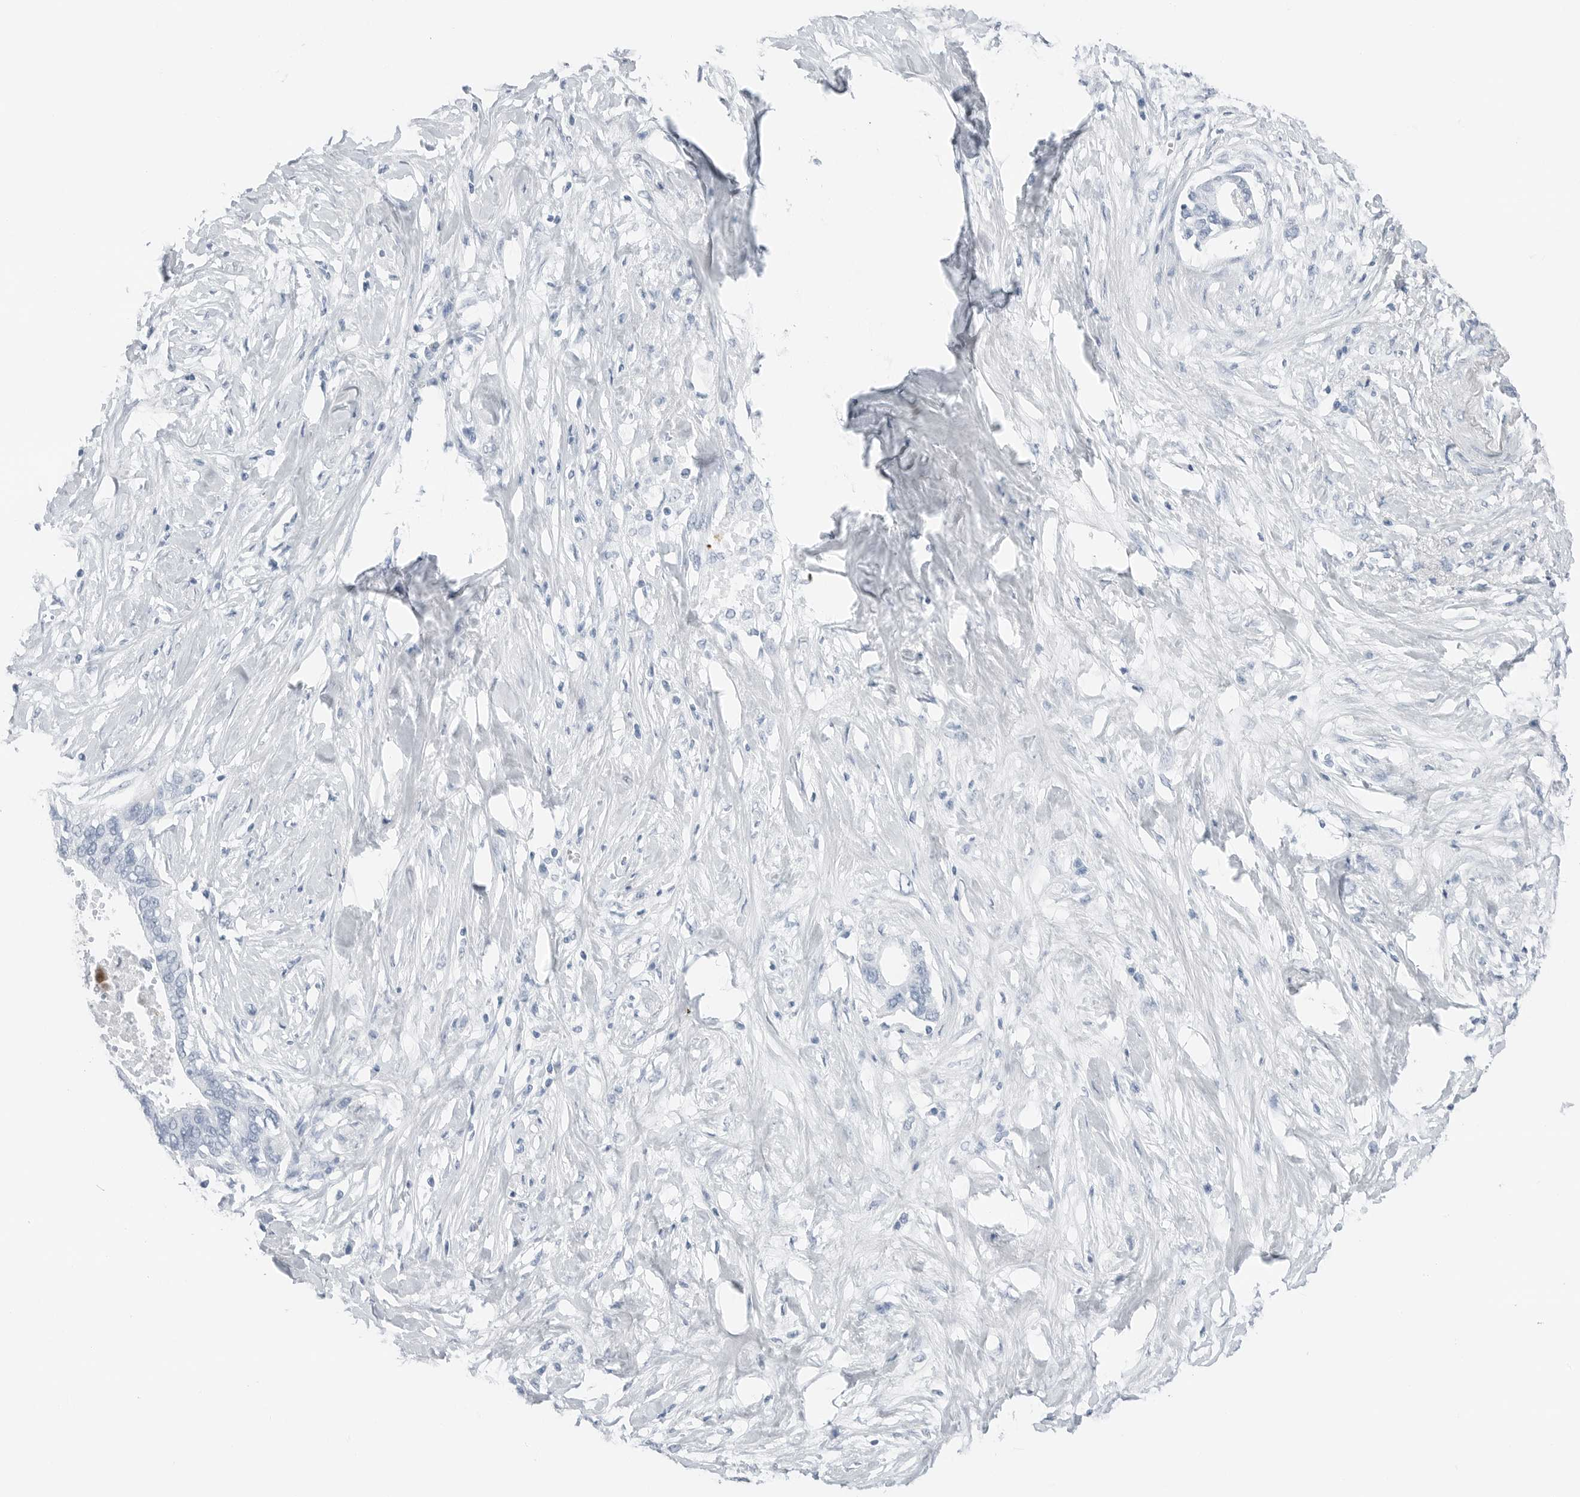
{"staining": {"intensity": "negative", "quantity": "none", "location": "none"}, "tissue": "pancreatic cancer", "cell_type": "Tumor cells", "image_type": "cancer", "snomed": [{"axis": "morphology", "description": "Normal tissue, NOS"}, {"axis": "morphology", "description": "Adenocarcinoma, NOS"}, {"axis": "topography", "description": "Pancreas"}, {"axis": "topography", "description": "Peripheral nerve tissue"}], "caption": "Tumor cells are negative for protein expression in human adenocarcinoma (pancreatic).", "gene": "SLPI", "patient": {"sex": "male", "age": 59}}